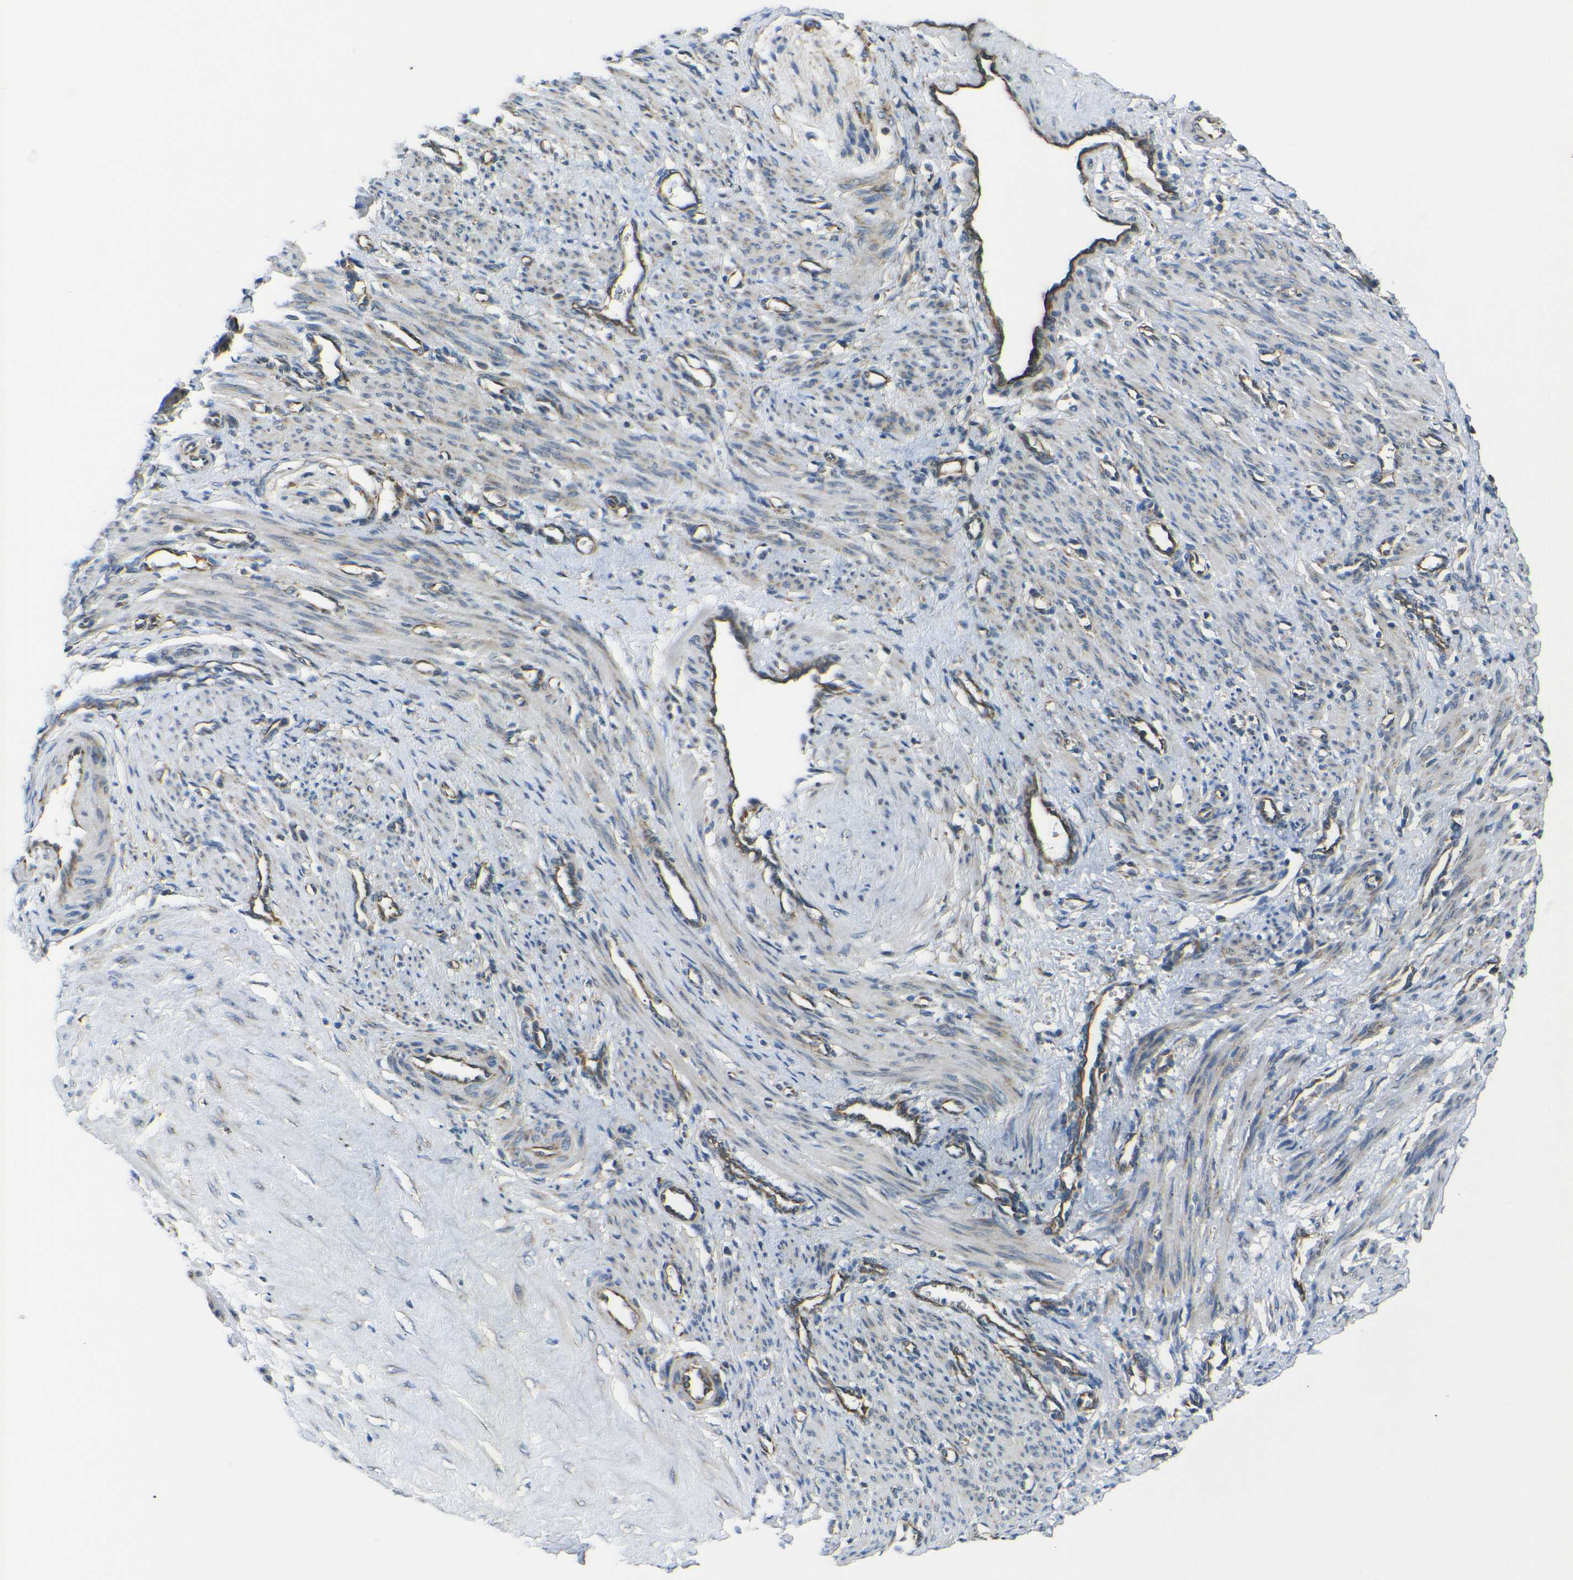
{"staining": {"intensity": "moderate", "quantity": ">75%", "location": "cytoplasmic/membranous"}, "tissue": "smooth muscle", "cell_type": "Smooth muscle cells", "image_type": "normal", "snomed": [{"axis": "morphology", "description": "Normal tissue, NOS"}, {"axis": "topography", "description": "Endometrium"}], "caption": "Immunohistochemistry of unremarkable human smooth muscle exhibits medium levels of moderate cytoplasmic/membranous expression in about >75% of smooth muscle cells.", "gene": "RPSA", "patient": {"sex": "female", "age": 33}}